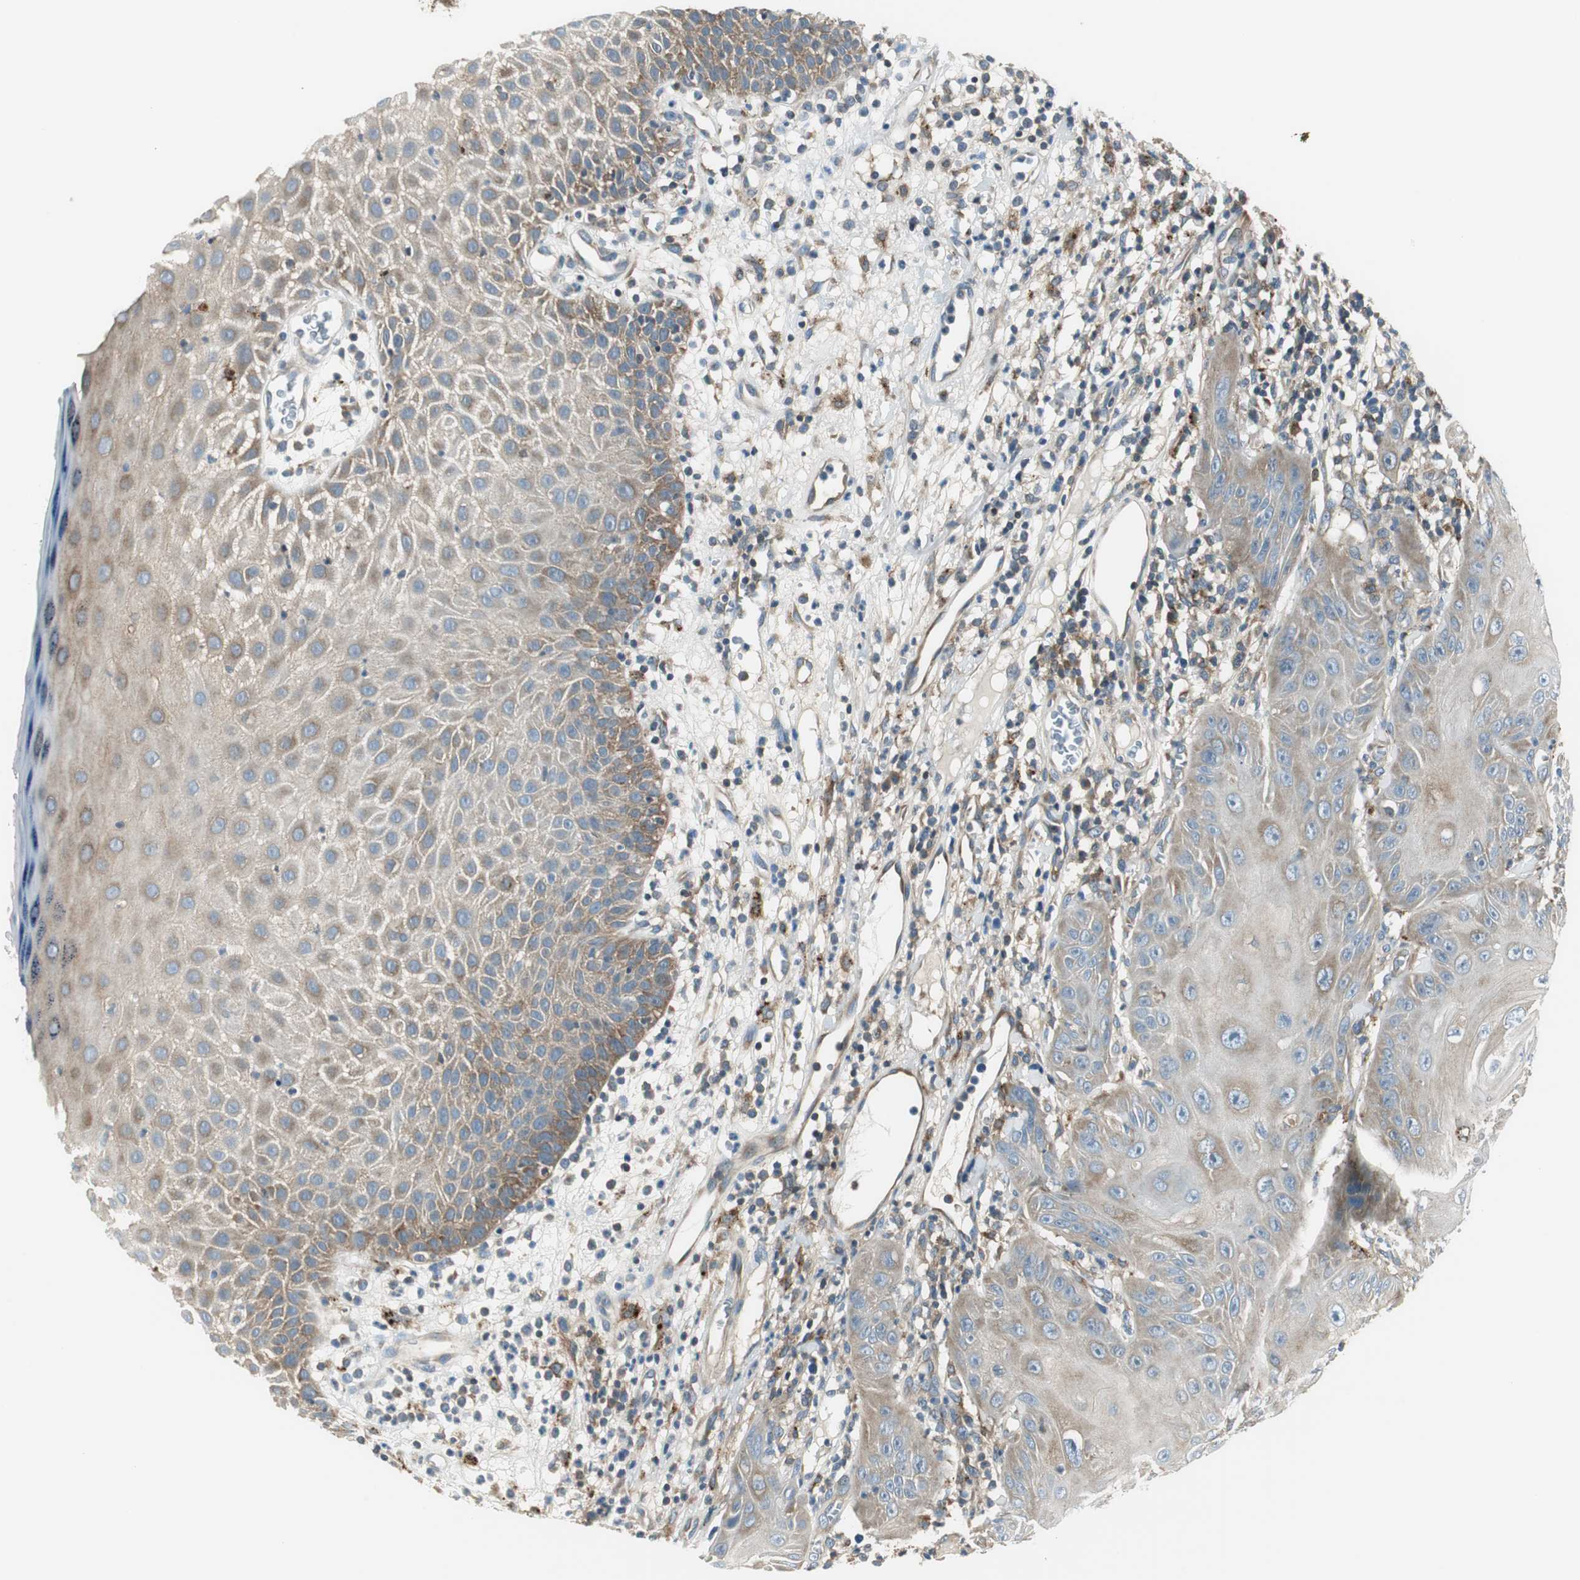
{"staining": {"intensity": "moderate", "quantity": "25%-75%", "location": "cytoplasmic/membranous"}, "tissue": "skin cancer", "cell_type": "Tumor cells", "image_type": "cancer", "snomed": [{"axis": "morphology", "description": "Squamous cell carcinoma, NOS"}, {"axis": "topography", "description": "Skin"}], "caption": "The micrograph reveals a brown stain indicating the presence of a protein in the cytoplasmic/membranous of tumor cells in skin squamous cell carcinoma.", "gene": "NCK1", "patient": {"sex": "female", "age": 78}}